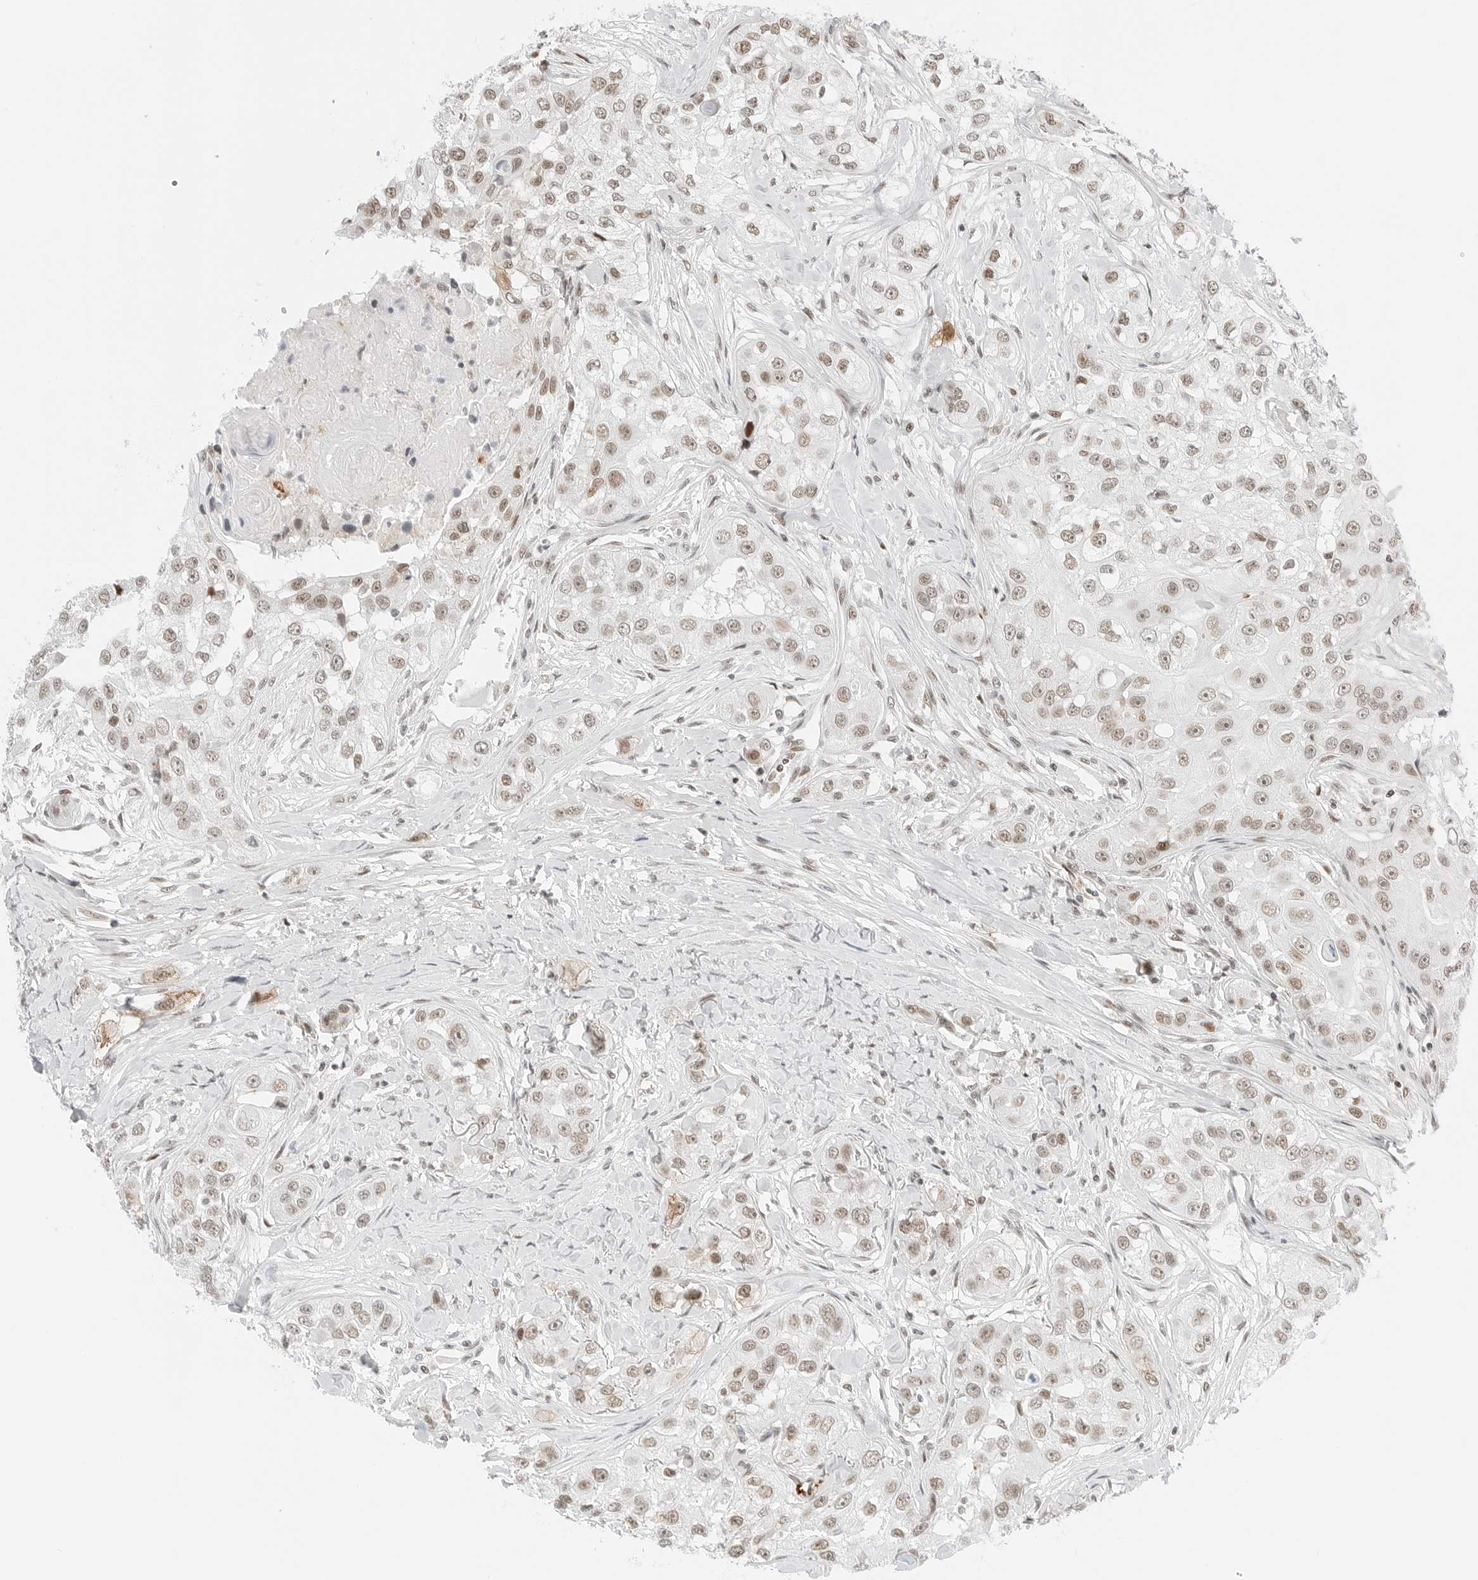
{"staining": {"intensity": "moderate", "quantity": ">75%", "location": "nuclear"}, "tissue": "head and neck cancer", "cell_type": "Tumor cells", "image_type": "cancer", "snomed": [{"axis": "morphology", "description": "Normal tissue, NOS"}, {"axis": "morphology", "description": "Squamous cell carcinoma, NOS"}, {"axis": "topography", "description": "Skeletal muscle"}, {"axis": "topography", "description": "Head-Neck"}], "caption": "High-power microscopy captured an immunohistochemistry image of head and neck squamous cell carcinoma, revealing moderate nuclear expression in approximately >75% of tumor cells. The protein is stained brown, and the nuclei are stained in blue (DAB IHC with brightfield microscopy, high magnification).", "gene": "CRTC2", "patient": {"sex": "male", "age": 51}}